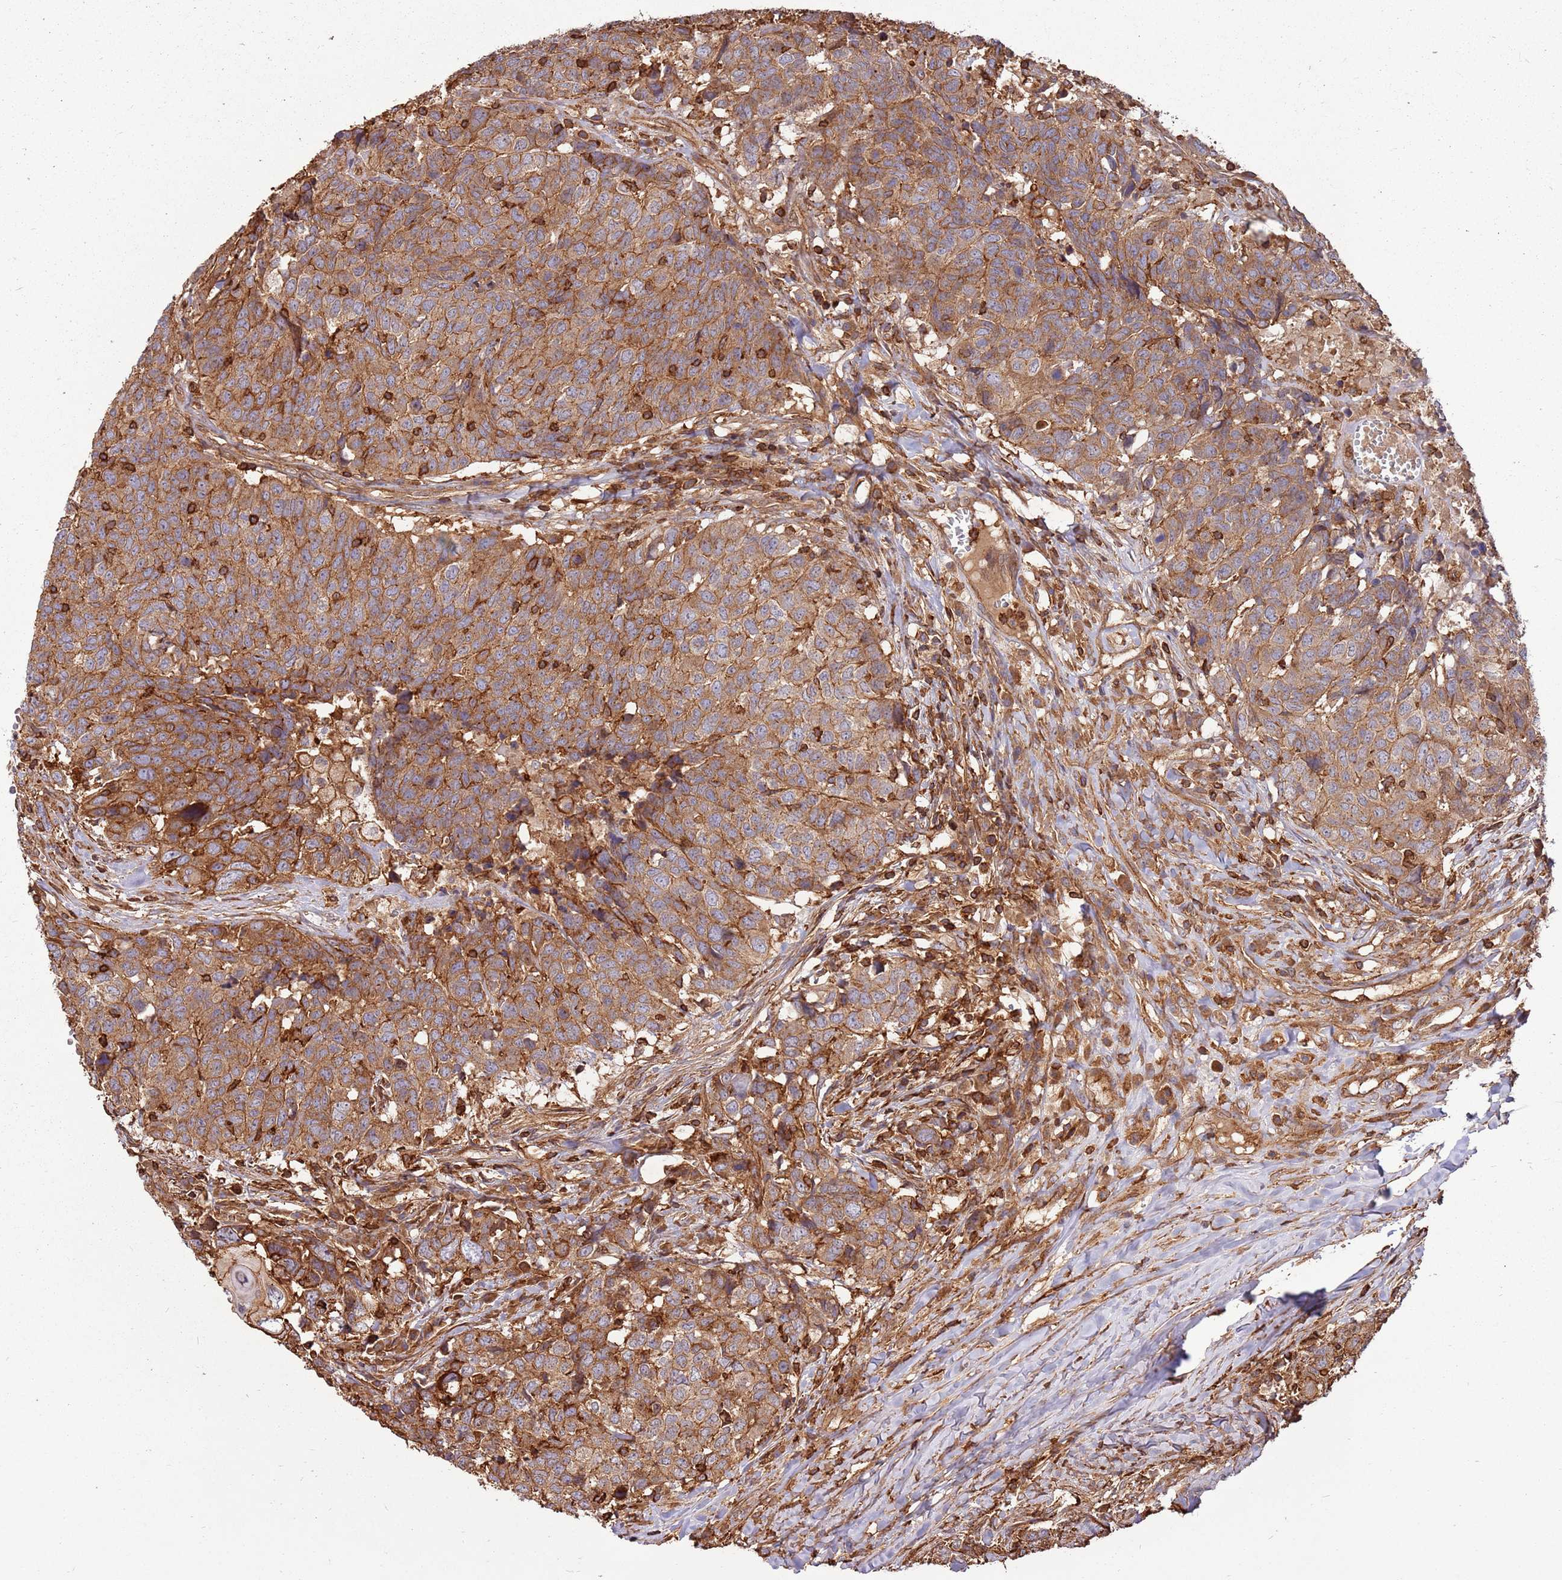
{"staining": {"intensity": "moderate", "quantity": ">75%", "location": "cytoplasmic/membranous"}, "tissue": "head and neck cancer", "cell_type": "Tumor cells", "image_type": "cancer", "snomed": [{"axis": "morphology", "description": "Normal tissue, NOS"}, {"axis": "morphology", "description": "Squamous cell carcinoma, NOS"}, {"axis": "topography", "description": "Skeletal muscle"}, {"axis": "topography", "description": "Vascular tissue"}, {"axis": "topography", "description": "Peripheral nerve tissue"}, {"axis": "topography", "description": "Head-Neck"}], "caption": "Tumor cells demonstrate medium levels of moderate cytoplasmic/membranous positivity in about >75% of cells in head and neck cancer (squamous cell carcinoma).", "gene": "ACVR2A", "patient": {"sex": "male", "age": 66}}